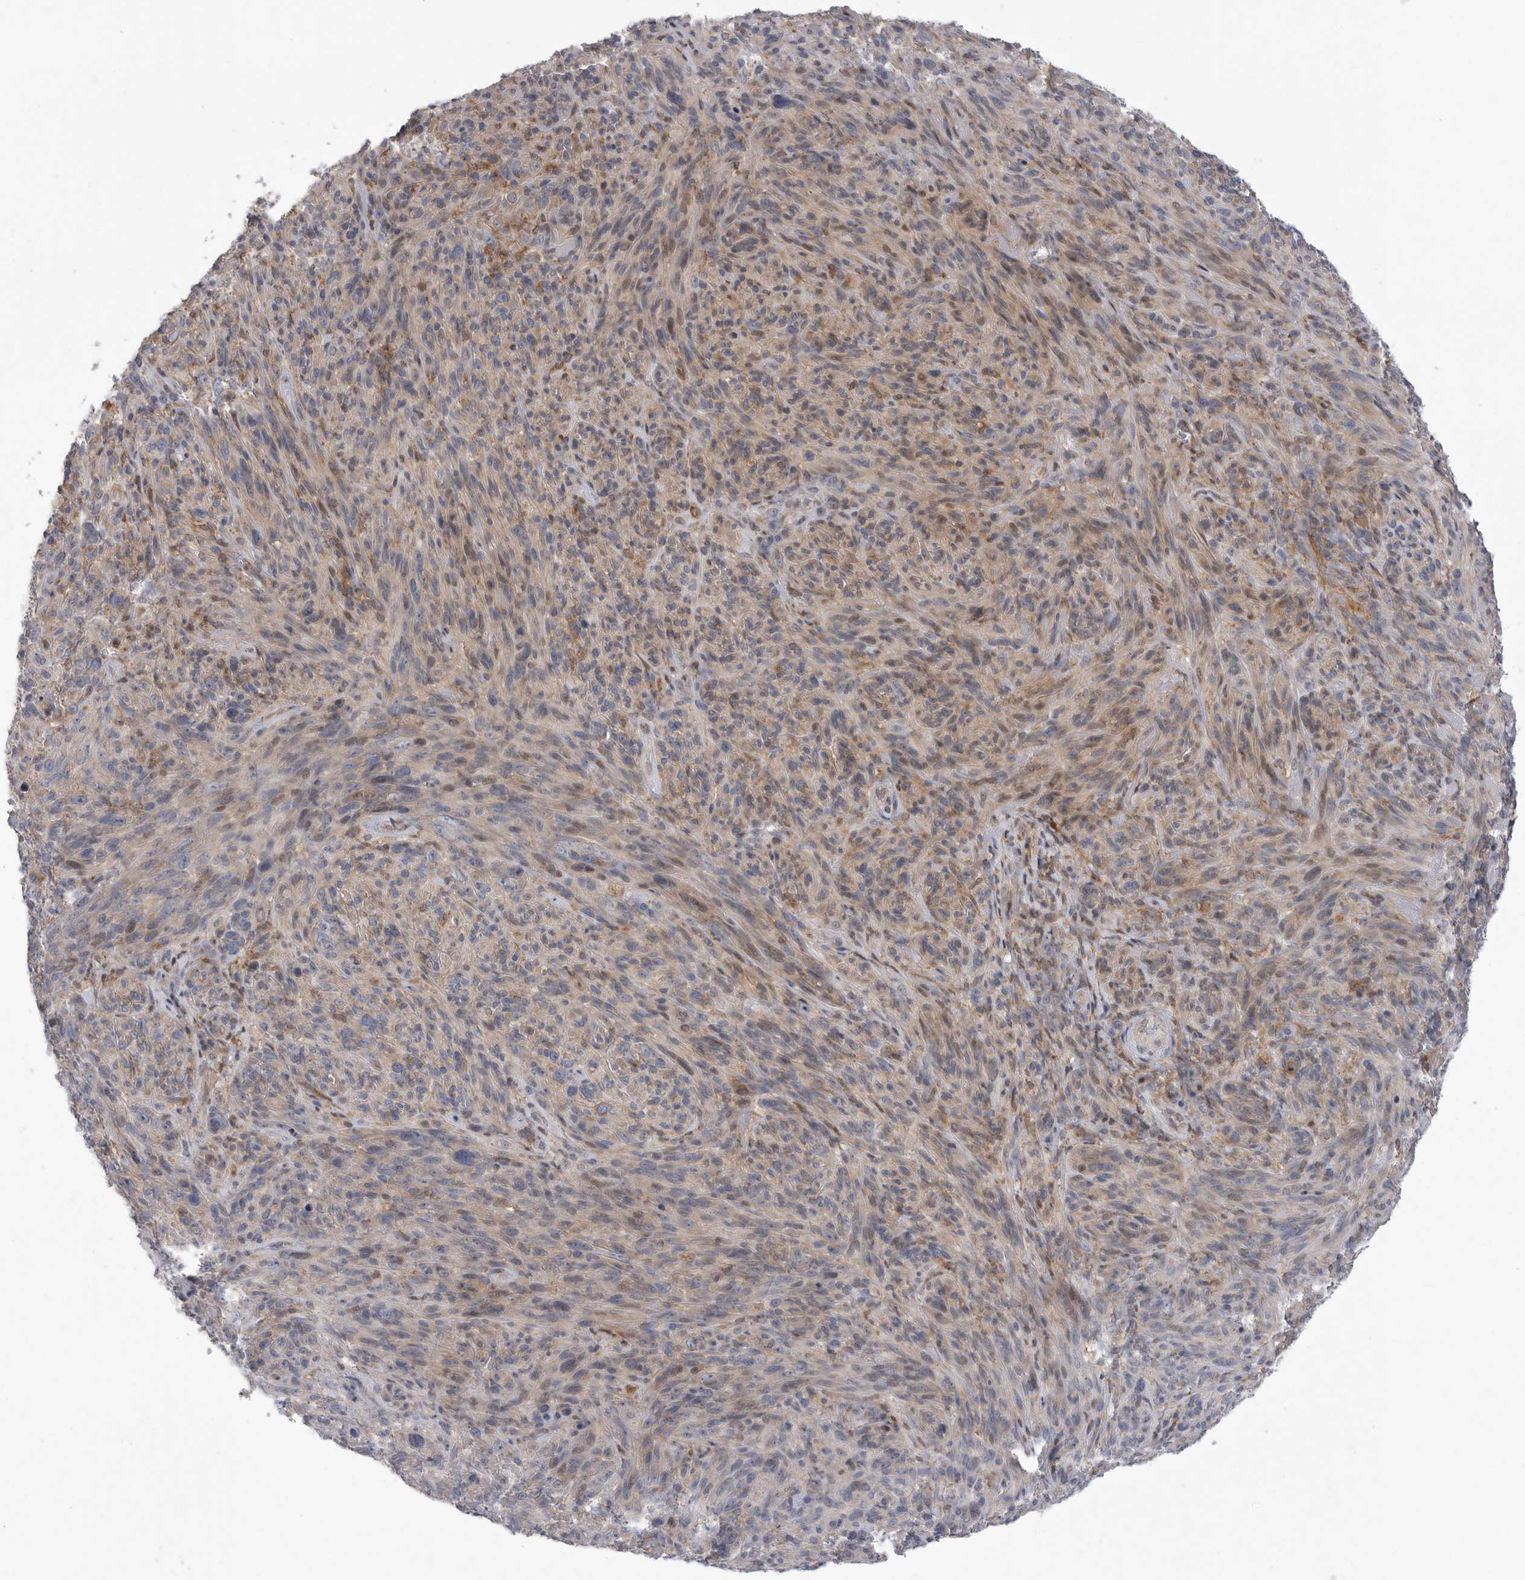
{"staining": {"intensity": "weak", "quantity": ">75%", "location": "cytoplasmic/membranous"}, "tissue": "melanoma", "cell_type": "Tumor cells", "image_type": "cancer", "snomed": [{"axis": "morphology", "description": "Malignant melanoma, NOS"}, {"axis": "topography", "description": "Skin of head"}], "caption": "Malignant melanoma stained for a protein reveals weak cytoplasmic/membranous positivity in tumor cells.", "gene": "MPZL1", "patient": {"sex": "male", "age": 96}}